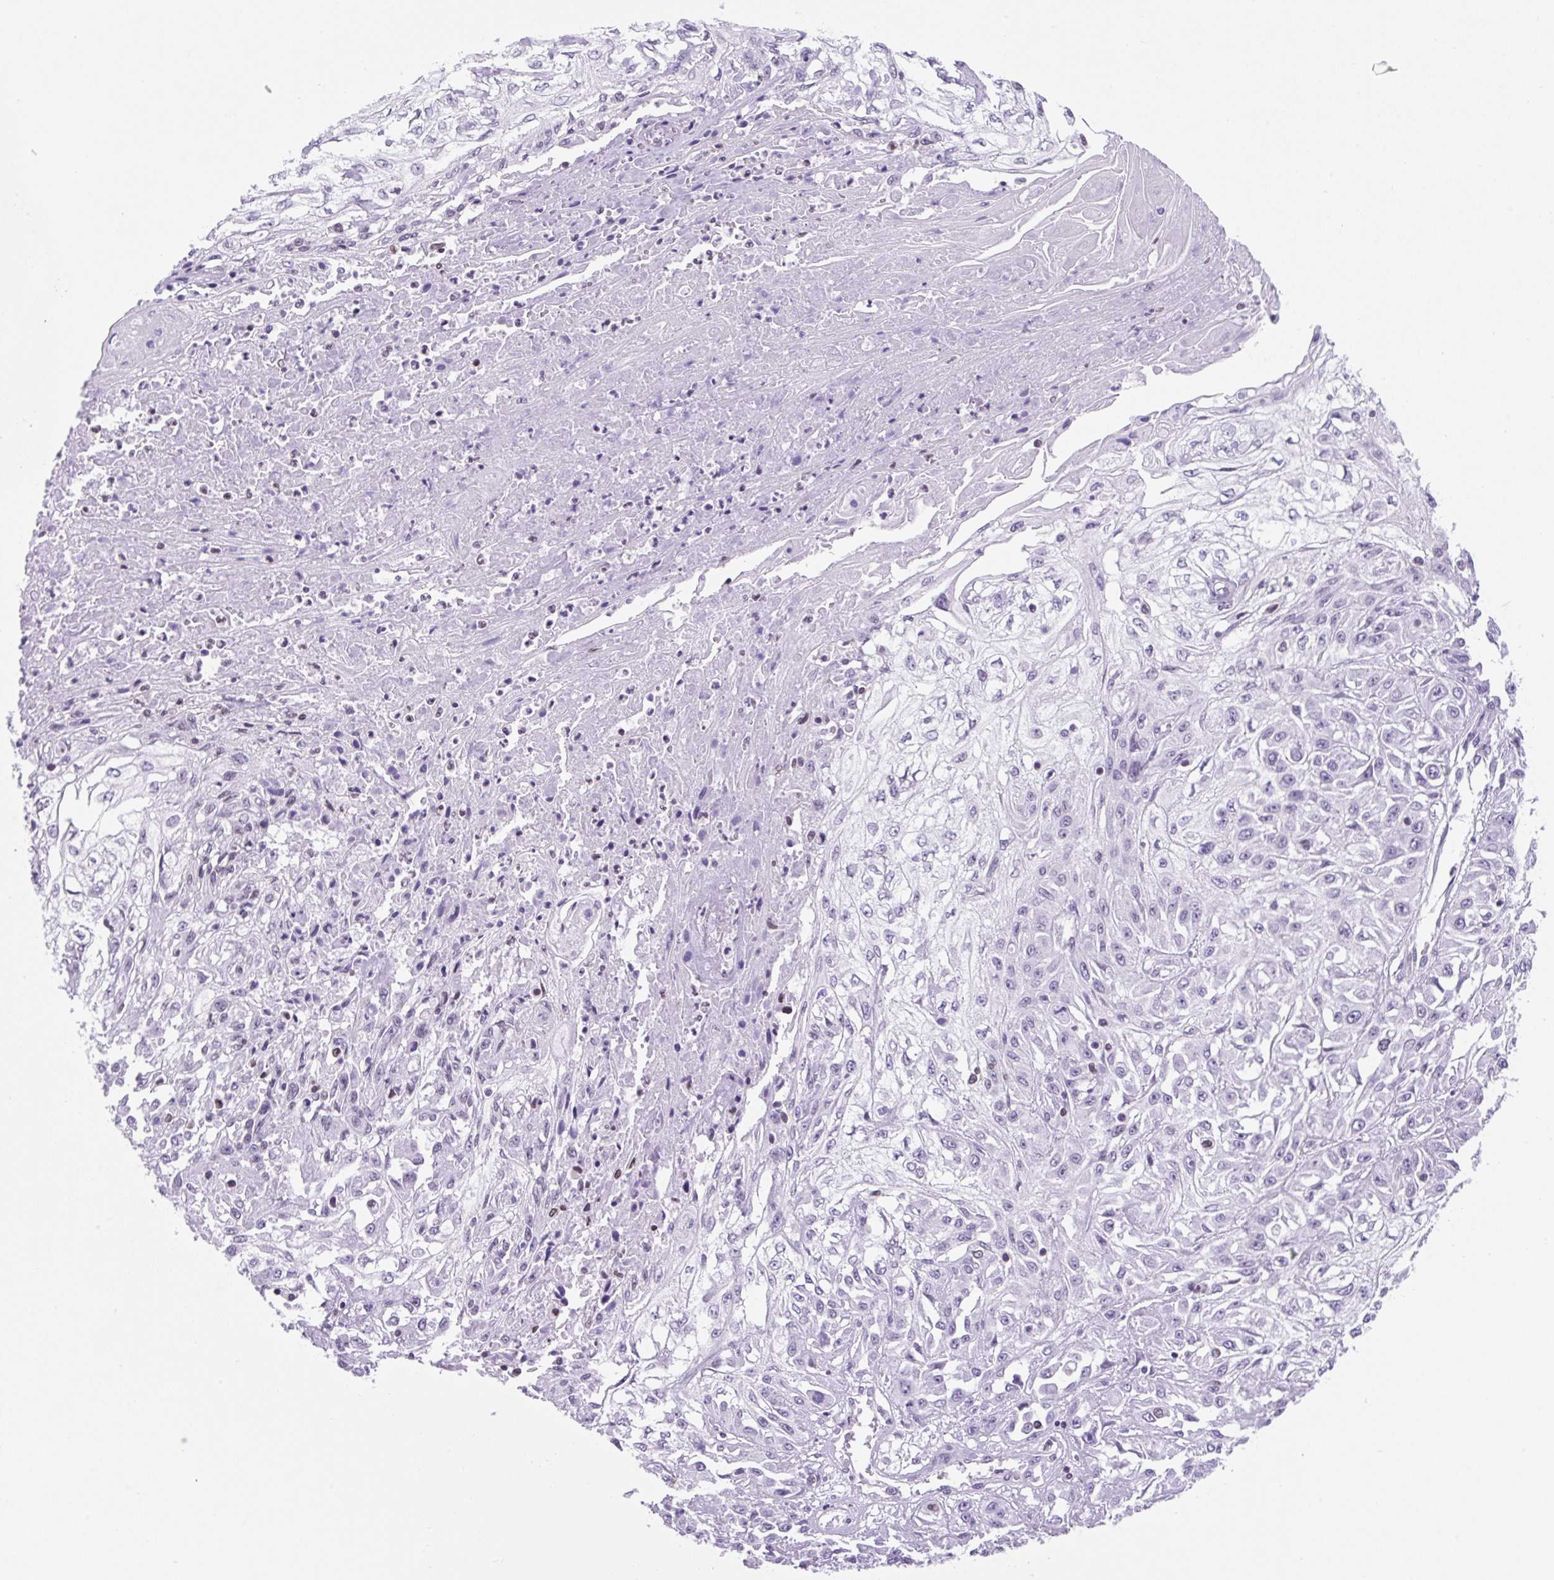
{"staining": {"intensity": "negative", "quantity": "none", "location": "none"}, "tissue": "skin cancer", "cell_type": "Tumor cells", "image_type": "cancer", "snomed": [{"axis": "morphology", "description": "Squamous cell carcinoma, NOS"}, {"axis": "morphology", "description": "Squamous cell carcinoma, metastatic, NOS"}, {"axis": "topography", "description": "Skin"}, {"axis": "topography", "description": "Lymph node"}], "caption": "Tumor cells are negative for brown protein staining in skin cancer (squamous cell carcinoma).", "gene": "VPREB1", "patient": {"sex": "male", "age": 75}}